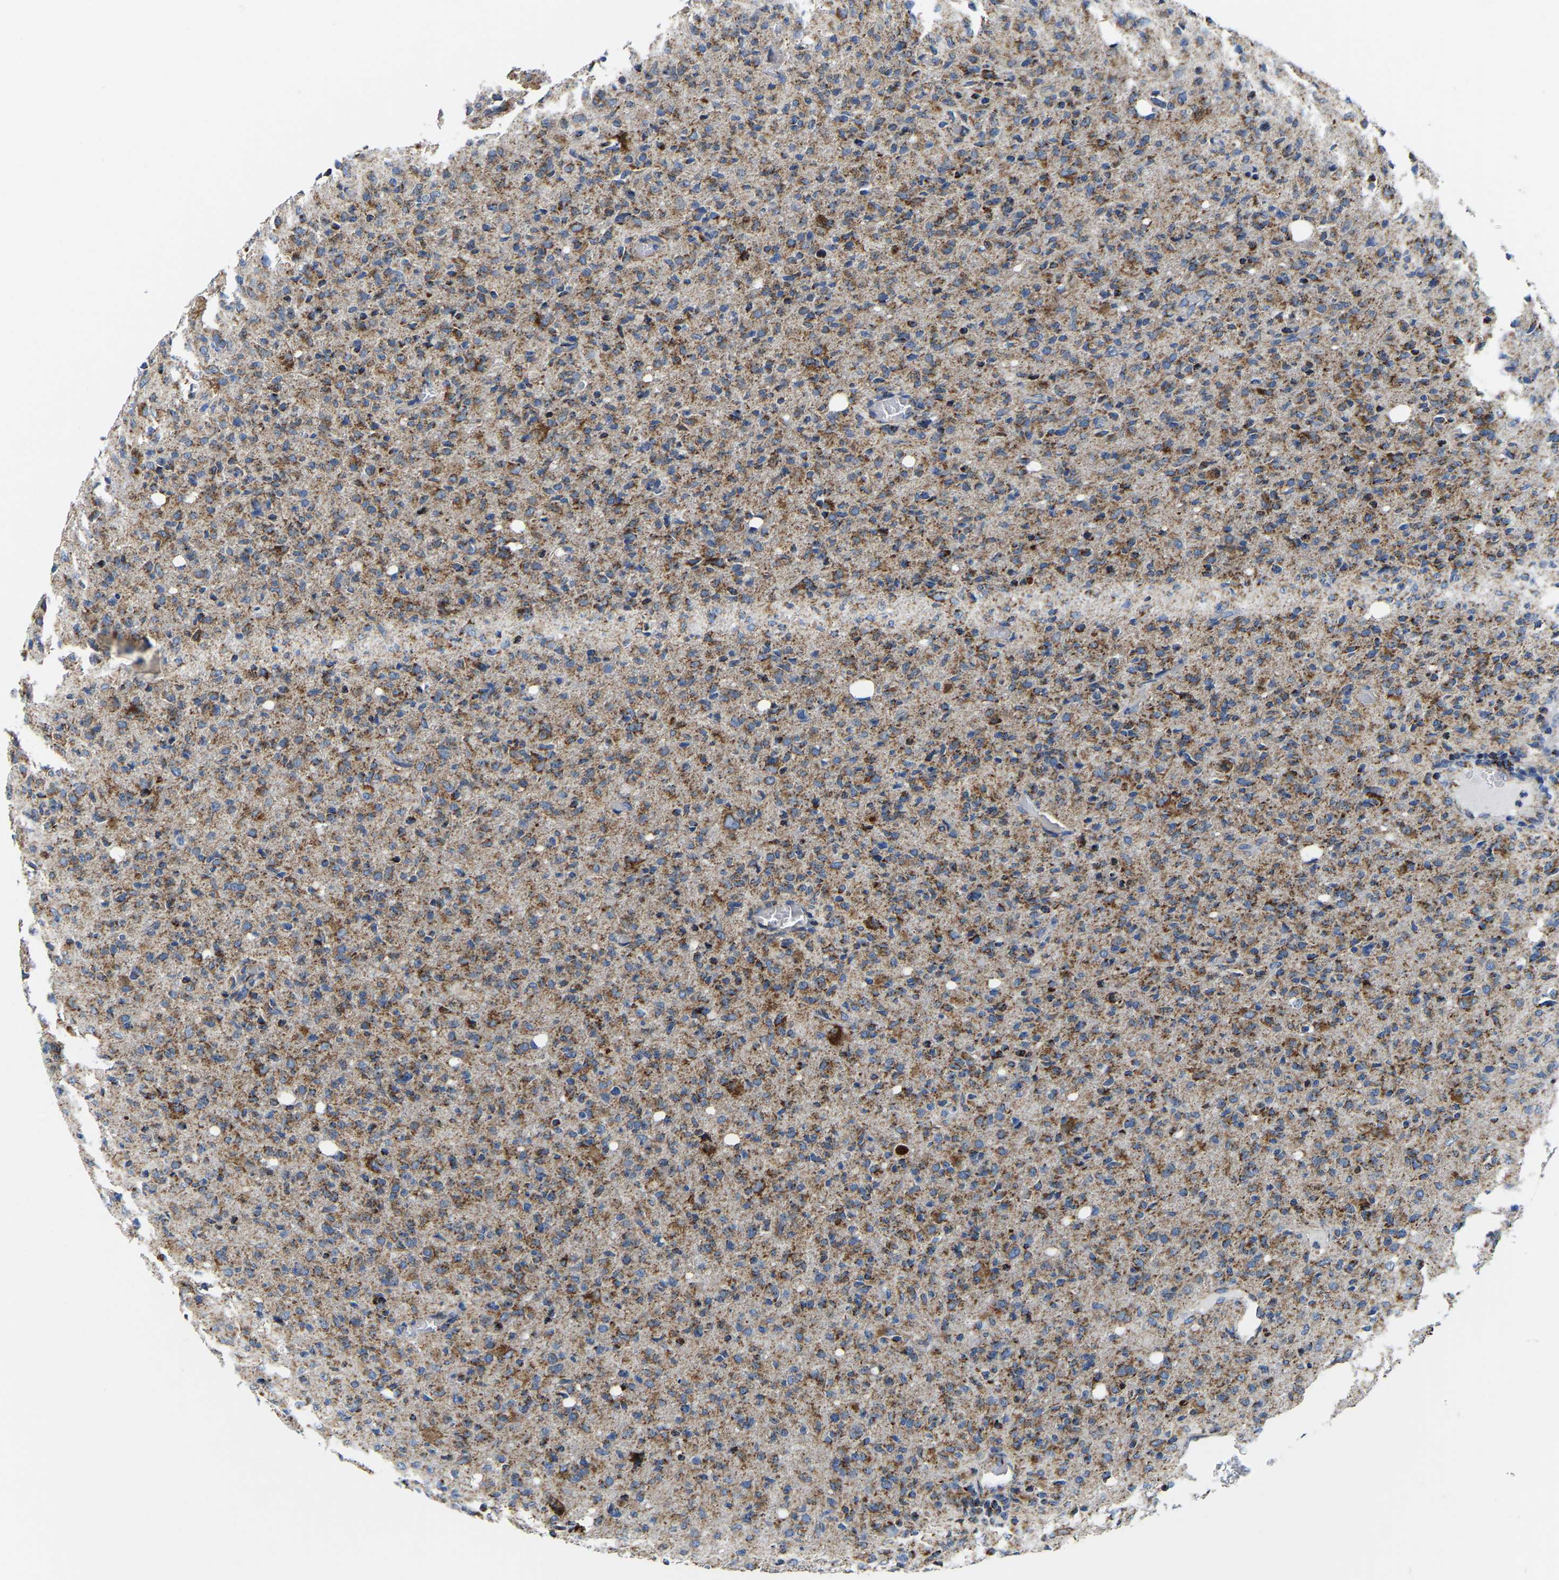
{"staining": {"intensity": "moderate", "quantity": ">75%", "location": "cytoplasmic/membranous"}, "tissue": "glioma", "cell_type": "Tumor cells", "image_type": "cancer", "snomed": [{"axis": "morphology", "description": "Glioma, malignant, High grade"}, {"axis": "topography", "description": "Brain"}], "caption": "Immunohistochemistry micrograph of malignant glioma (high-grade) stained for a protein (brown), which demonstrates medium levels of moderate cytoplasmic/membranous positivity in about >75% of tumor cells.", "gene": "SFXN1", "patient": {"sex": "female", "age": 57}}